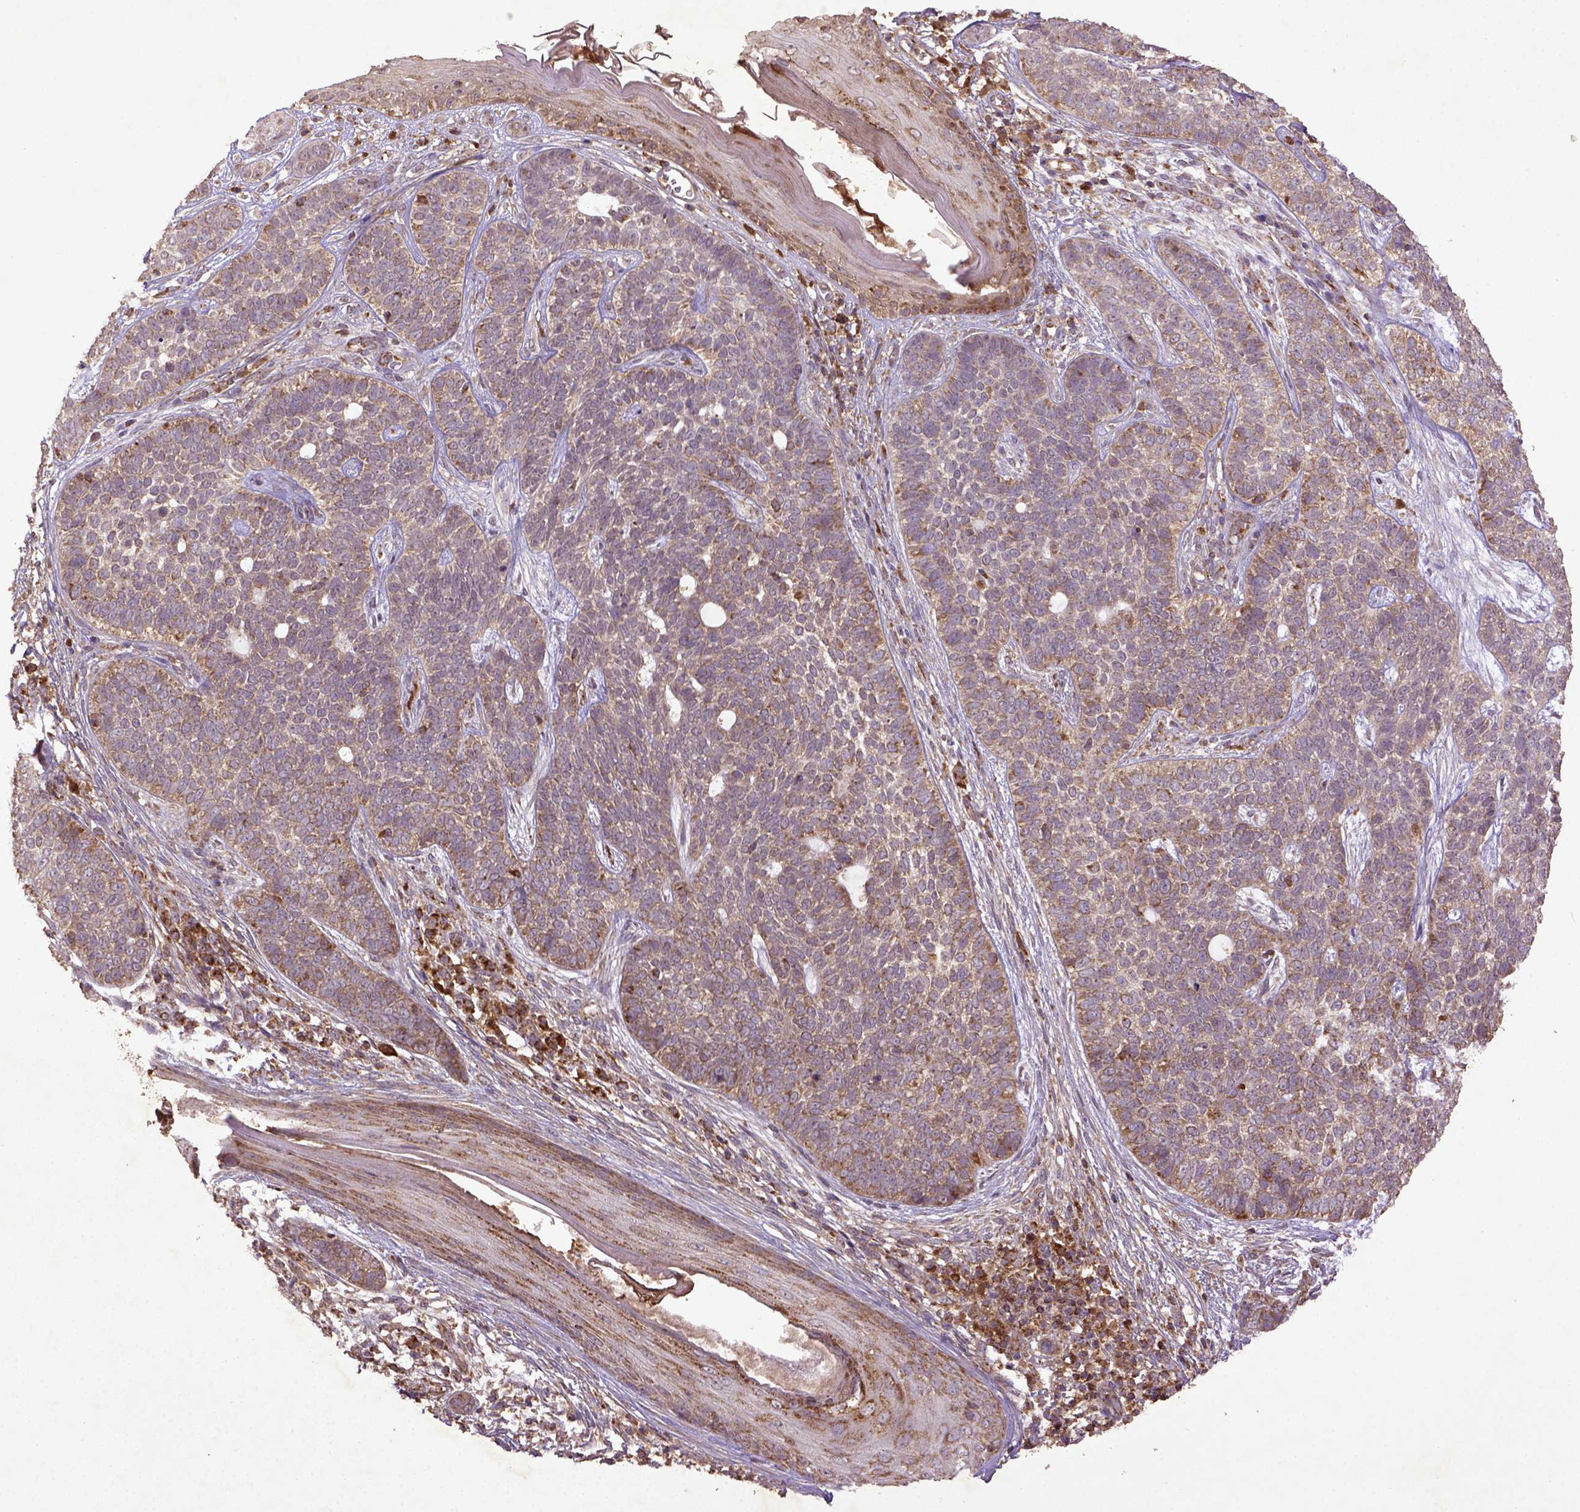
{"staining": {"intensity": "weak", "quantity": ">75%", "location": "cytoplasmic/membranous"}, "tissue": "skin cancer", "cell_type": "Tumor cells", "image_type": "cancer", "snomed": [{"axis": "morphology", "description": "Basal cell carcinoma"}, {"axis": "topography", "description": "Skin"}], "caption": "Skin cancer (basal cell carcinoma) tissue shows weak cytoplasmic/membranous positivity in about >75% of tumor cells Immunohistochemistry (ihc) stains the protein in brown and the nuclei are stained blue.", "gene": "MT-CO1", "patient": {"sex": "female", "age": 69}}